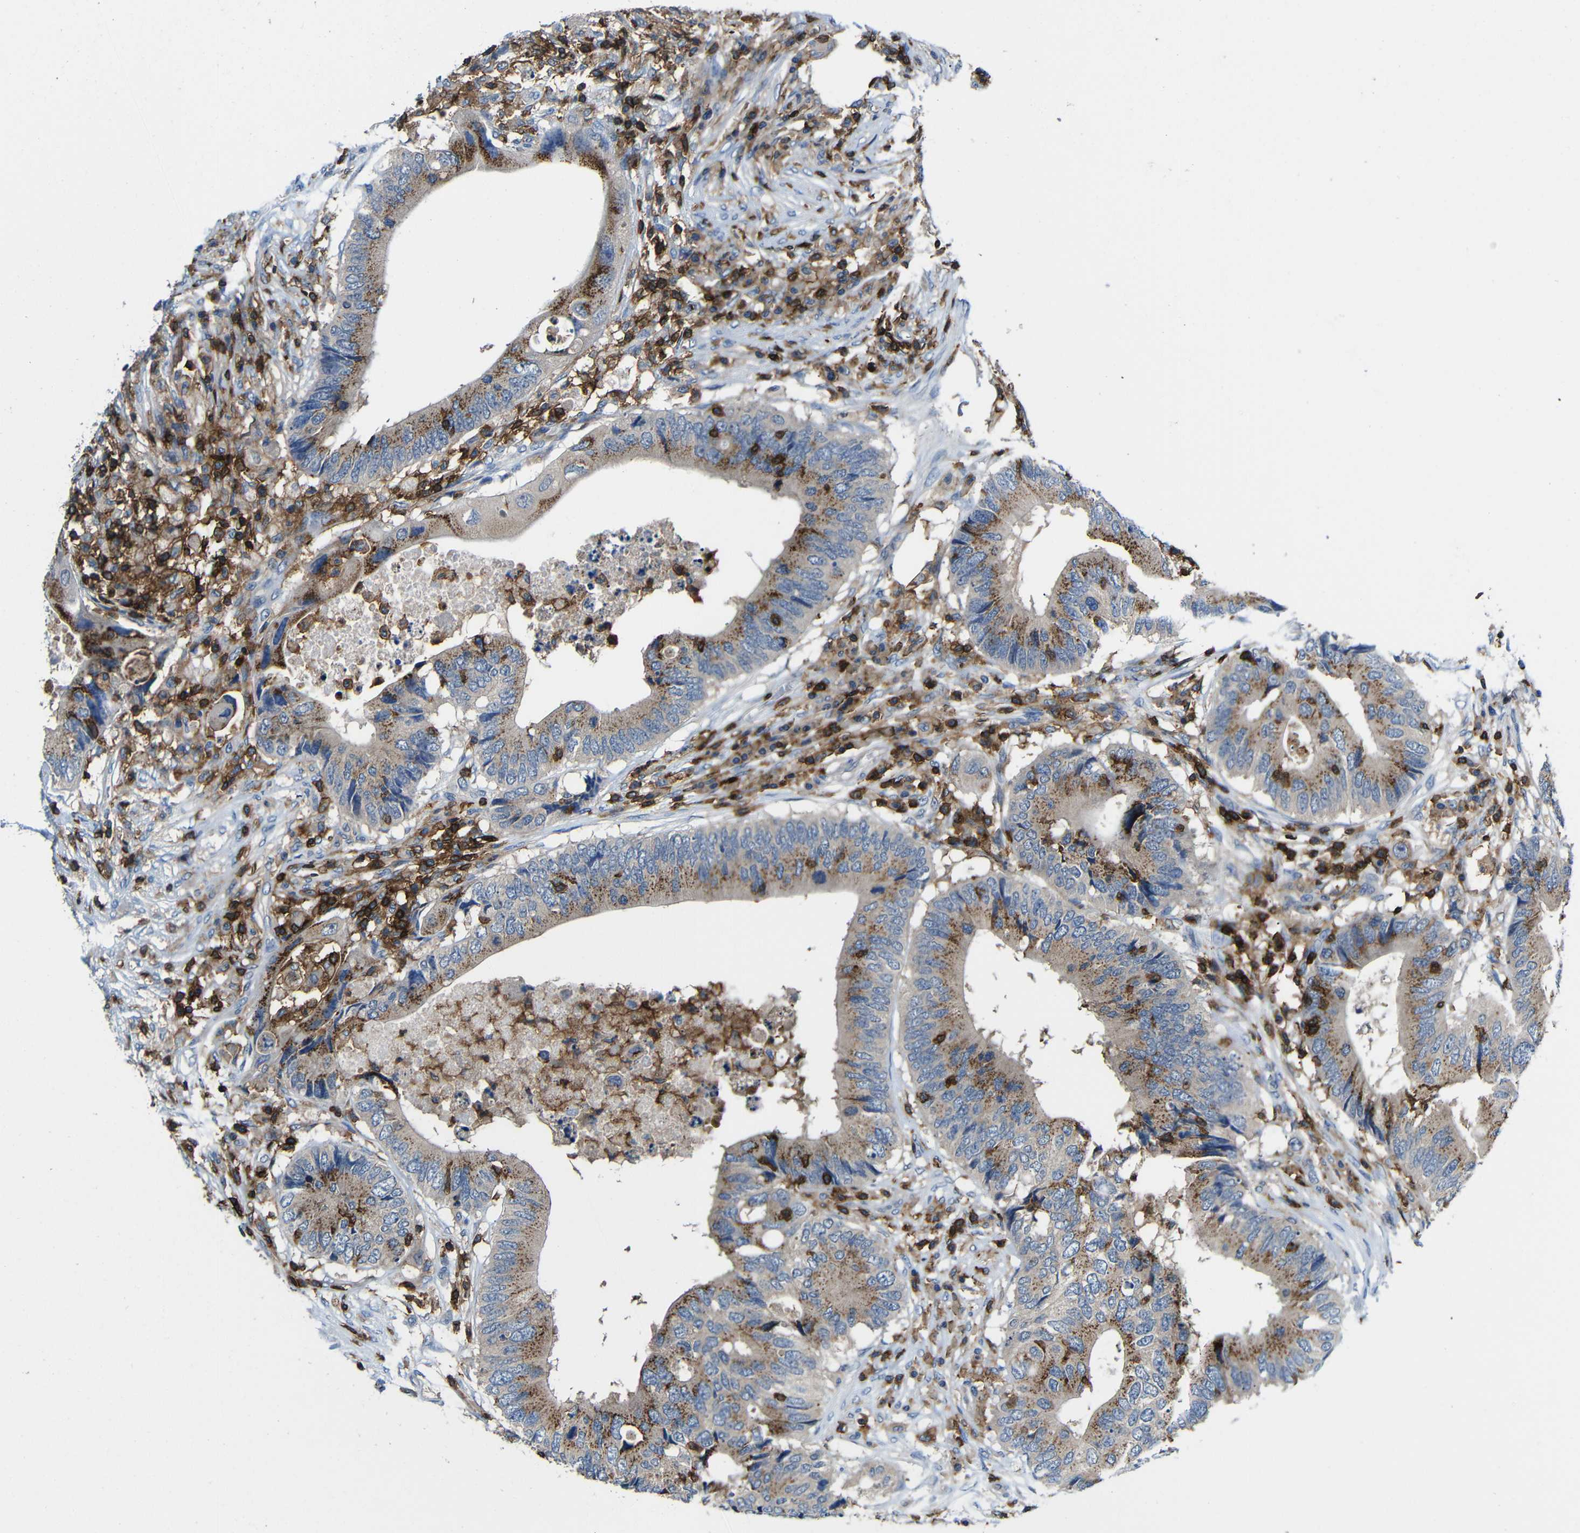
{"staining": {"intensity": "moderate", "quantity": ">75%", "location": "cytoplasmic/membranous"}, "tissue": "colorectal cancer", "cell_type": "Tumor cells", "image_type": "cancer", "snomed": [{"axis": "morphology", "description": "Adenocarcinoma, NOS"}, {"axis": "topography", "description": "Colon"}], "caption": "About >75% of tumor cells in human colorectal cancer (adenocarcinoma) display moderate cytoplasmic/membranous protein staining as visualized by brown immunohistochemical staining.", "gene": "P2RY12", "patient": {"sex": "male", "age": 71}}